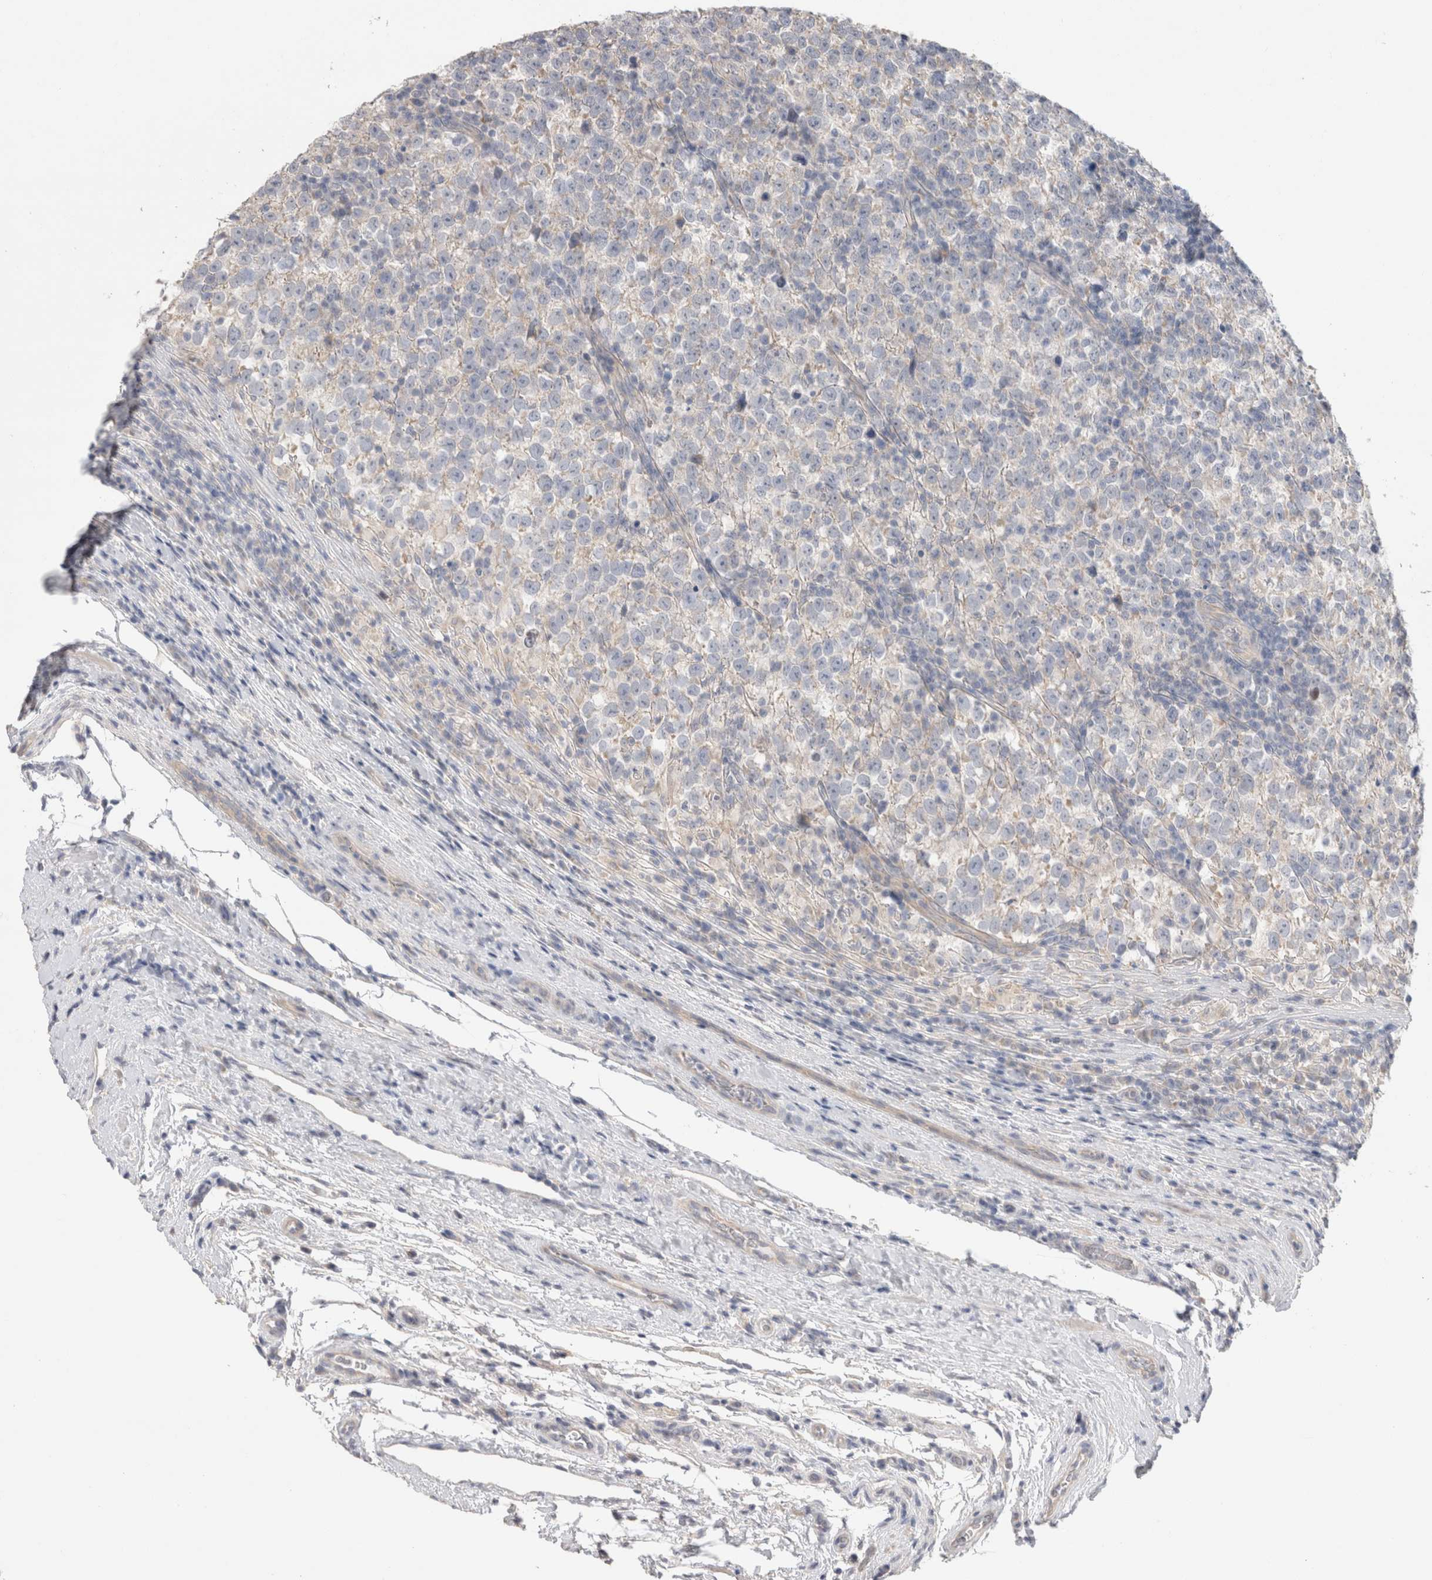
{"staining": {"intensity": "weak", "quantity": "25%-75%", "location": "cytoplasmic/membranous"}, "tissue": "testis cancer", "cell_type": "Tumor cells", "image_type": "cancer", "snomed": [{"axis": "morphology", "description": "Normal tissue, NOS"}, {"axis": "morphology", "description": "Seminoma, NOS"}, {"axis": "topography", "description": "Testis"}], "caption": "Protein analysis of testis cancer tissue demonstrates weak cytoplasmic/membranous positivity in about 25%-75% of tumor cells. The staining was performed using DAB (3,3'-diaminobenzidine) to visualize the protein expression in brown, while the nuclei were stained in blue with hematoxylin (Magnification: 20x).", "gene": "DMD", "patient": {"sex": "male", "age": 43}}